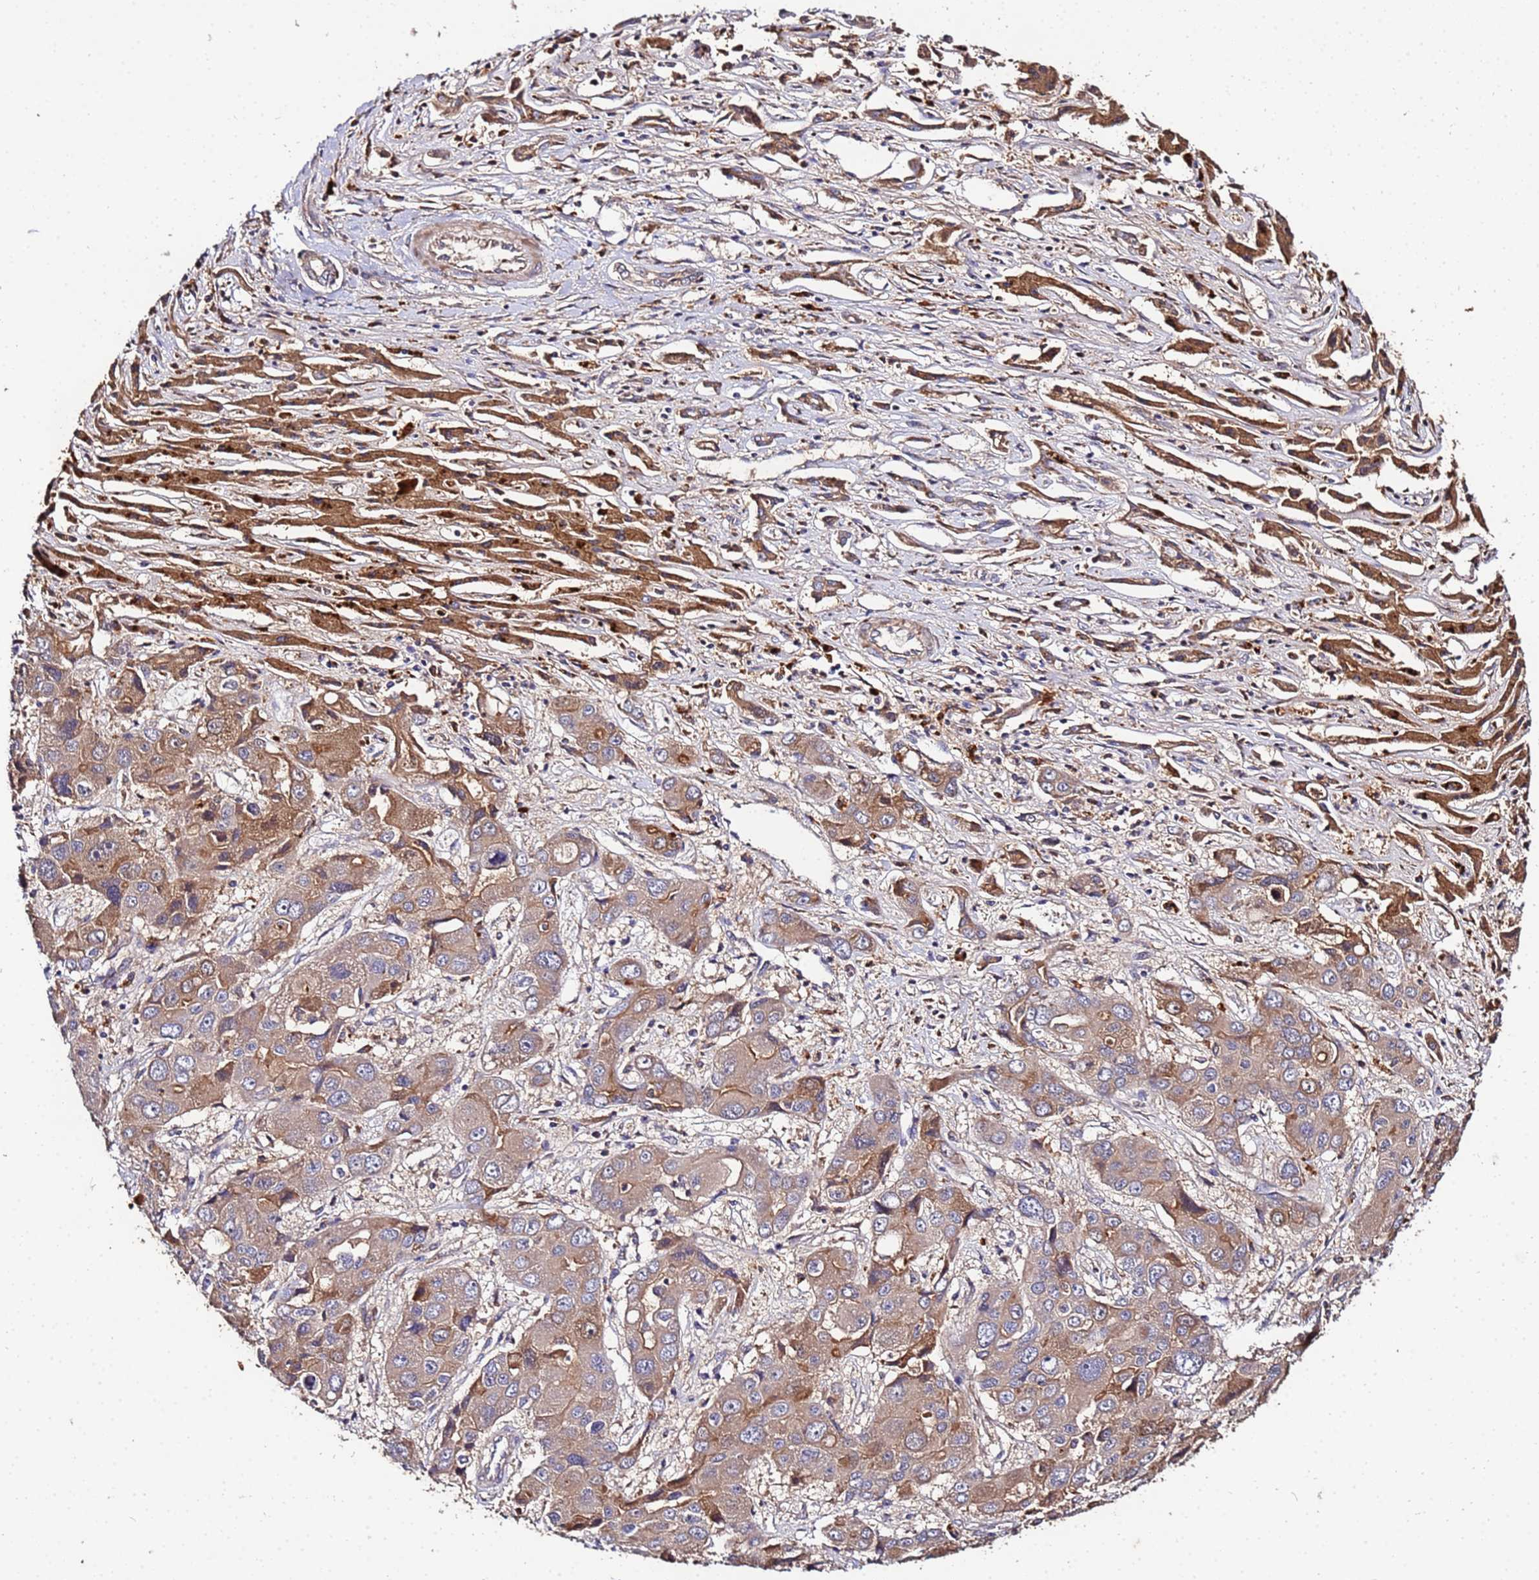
{"staining": {"intensity": "moderate", "quantity": "25%-75%", "location": "cytoplasmic/membranous"}, "tissue": "liver cancer", "cell_type": "Tumor cells", "image_type": "cancer", "snomed": [{"axis": "morphology", "description": "Cholangiocarcinoma"}, {"axis": "topography", "description": "Liver"}], "caption": "IHC micrograph of liver cholangiocarcinoma stained for a protein (brown), which shows medium levels of moderate cytoplasmic/membranous staining in about 25%-75% of tumor cells.", "gene": "MTERF1", "patient": {"sex": "male", "age": 67}}